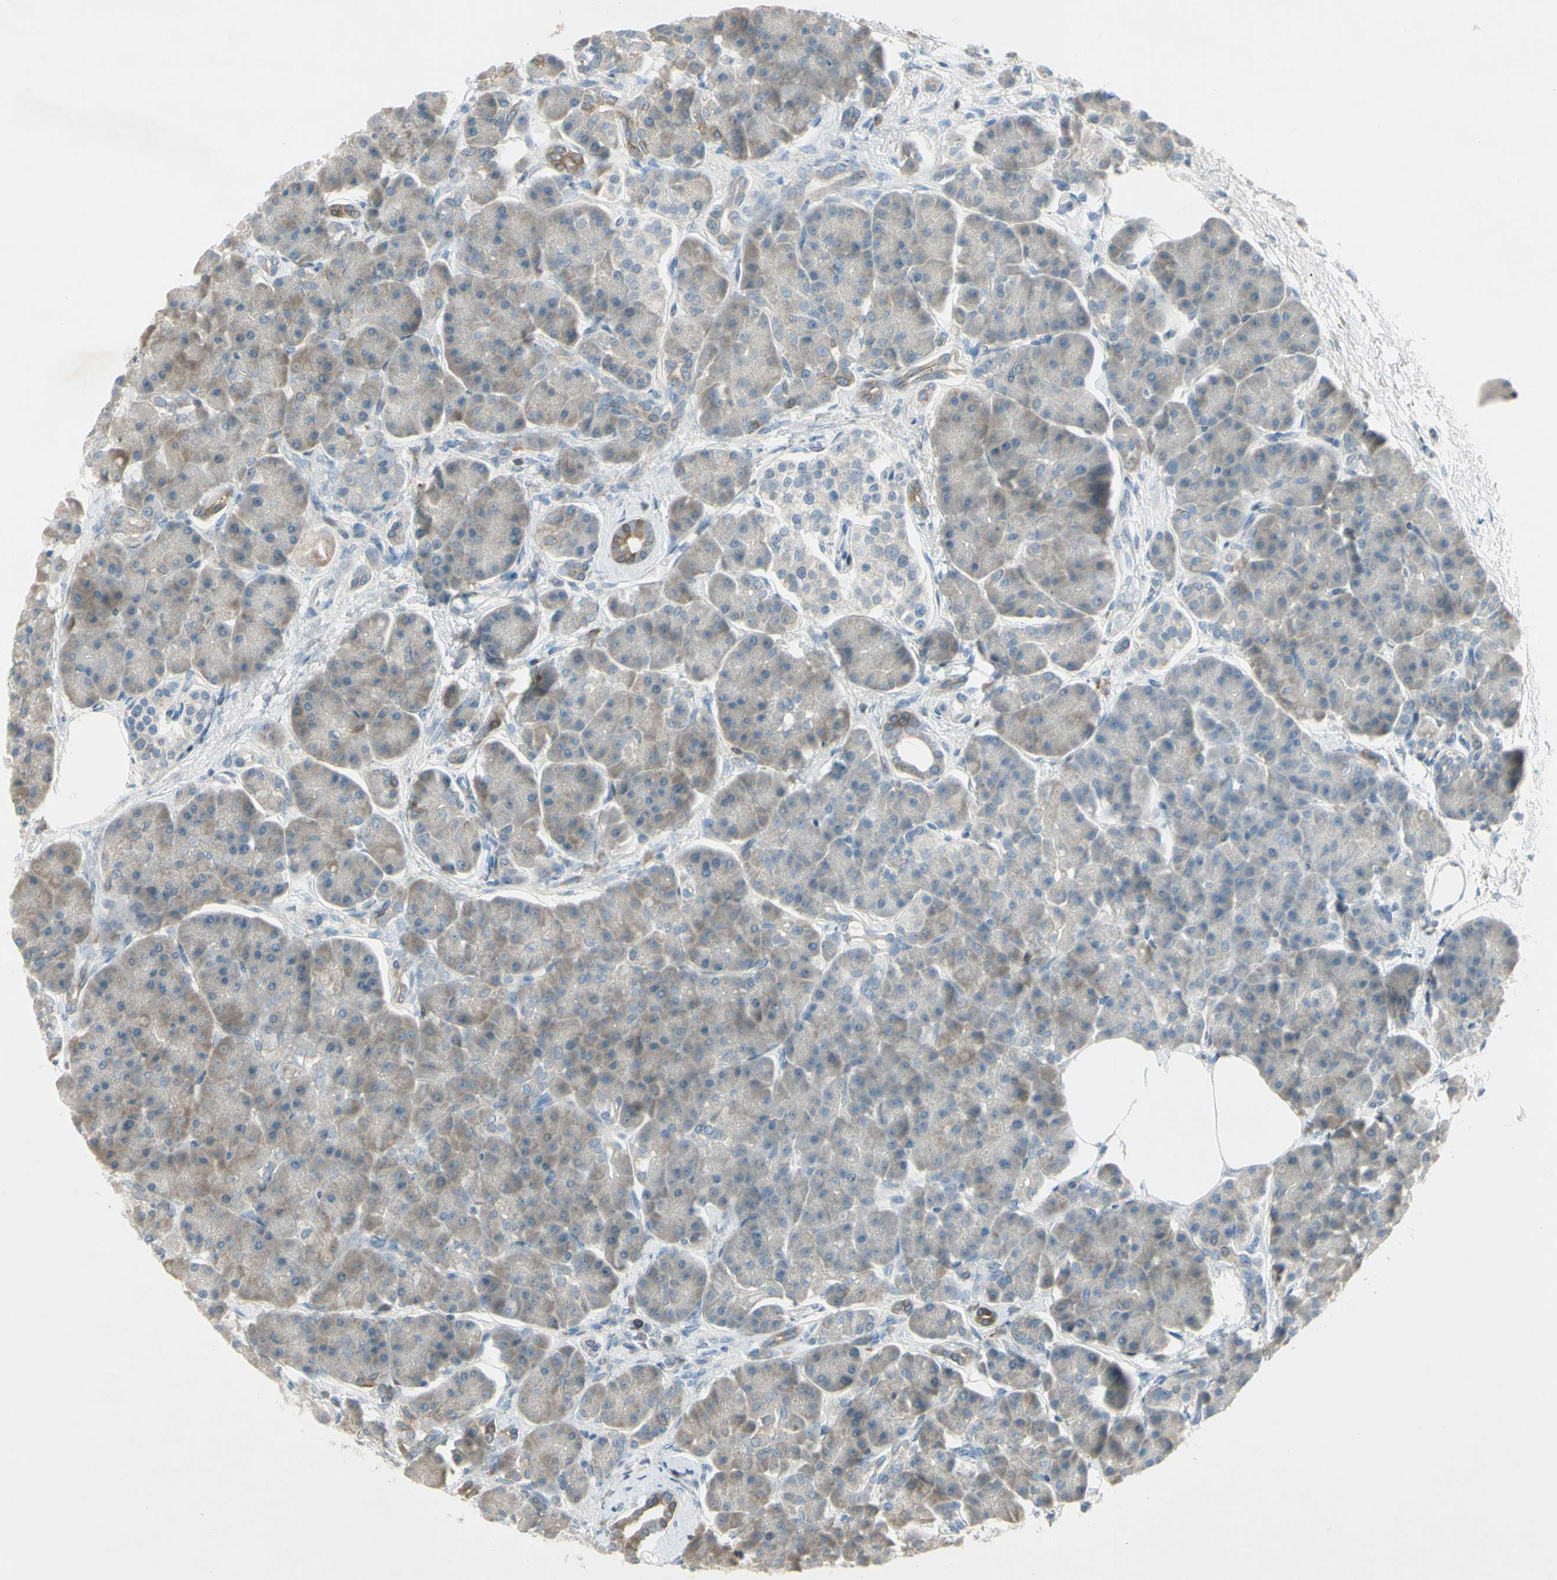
{"staining": {"intensity": "moderate", "quantity": "<25%", "location": "cytoplasmic/membranous"}, "tissue": "pancreas", "cell_type": "Exocrine glandular cells", "image_type": "normal", "snomed": [{"axis": "morphology", "description": "Normal tissue, NOS"}, {"axis": "topography", "description": "Pancreas"}], "caption": "High-magnification brightfield microscopy of unremarkable pancreas stained with DAB (brown) and counterstained with hematoxylin (blue). exocrine glandular cells exhibit moderate cytoplasmic/membranous expression is appreciated in approximately<25% of cells. (DAB IHC with brightfield microscopy, high magnification).", "gene": "C1orf159", "patient": {"sex": "female", "age": 70}}